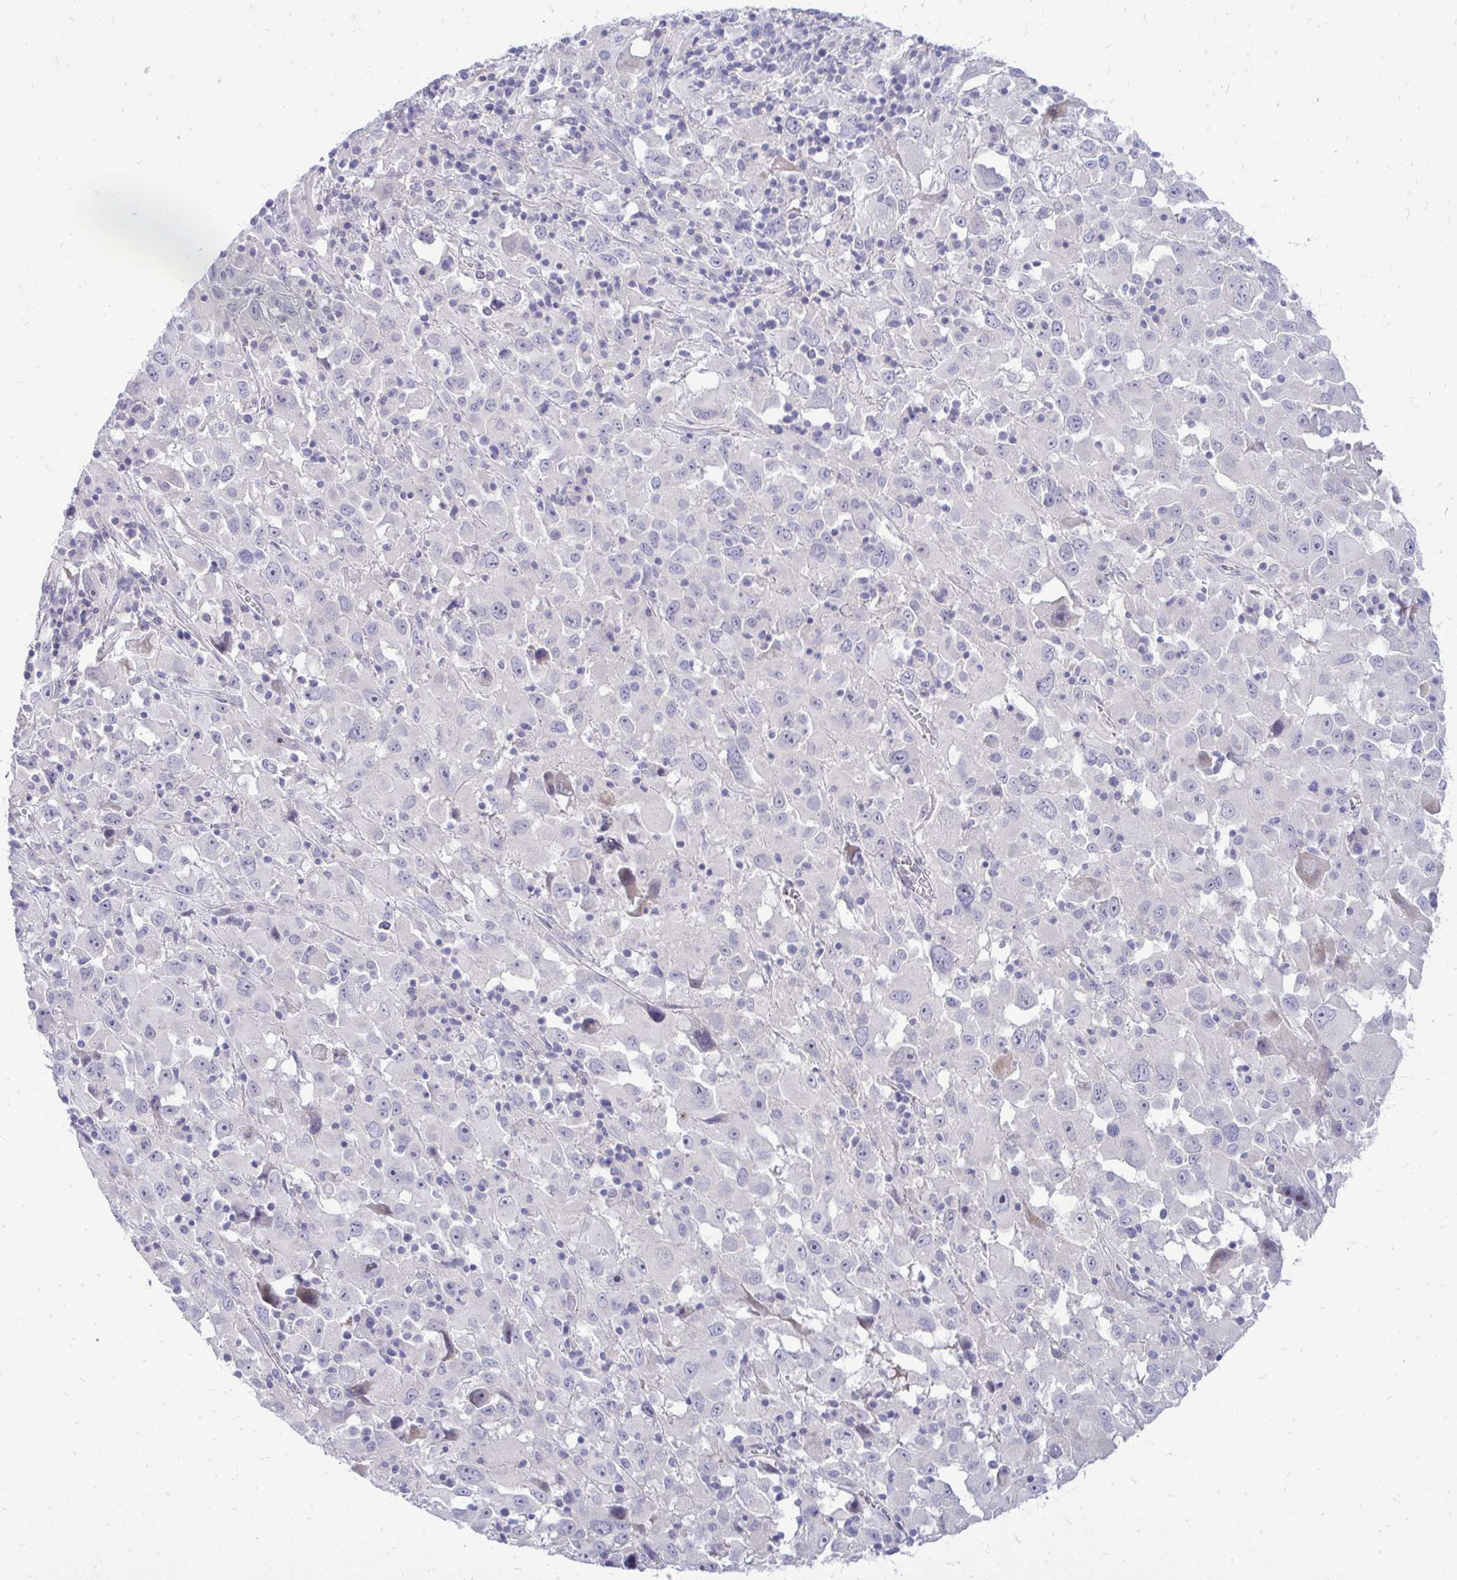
{"staining": {"intensity": "negative", "quantity": "none", "location": "none"}, "tissue": "melanoma", "cell_type": "Tumor cells", "image_type": "cancer", "snomed": [{"axis": "morphology", "description": "Malignant melanoma, Metastatic site"}, {"axis": "topography", "description": "Soft tissue"}], "caption": "An immunohistochemistry (IHC) histopathology image of melanoma is shown. There is no staining in tumor cells of melanoma. (Brightfield microscopy of DAB (3,3'-diaminobenzidine) IHC at high magnification).", "gene": "OR8D1", "patient": {"sex": "male", "age": 50}}